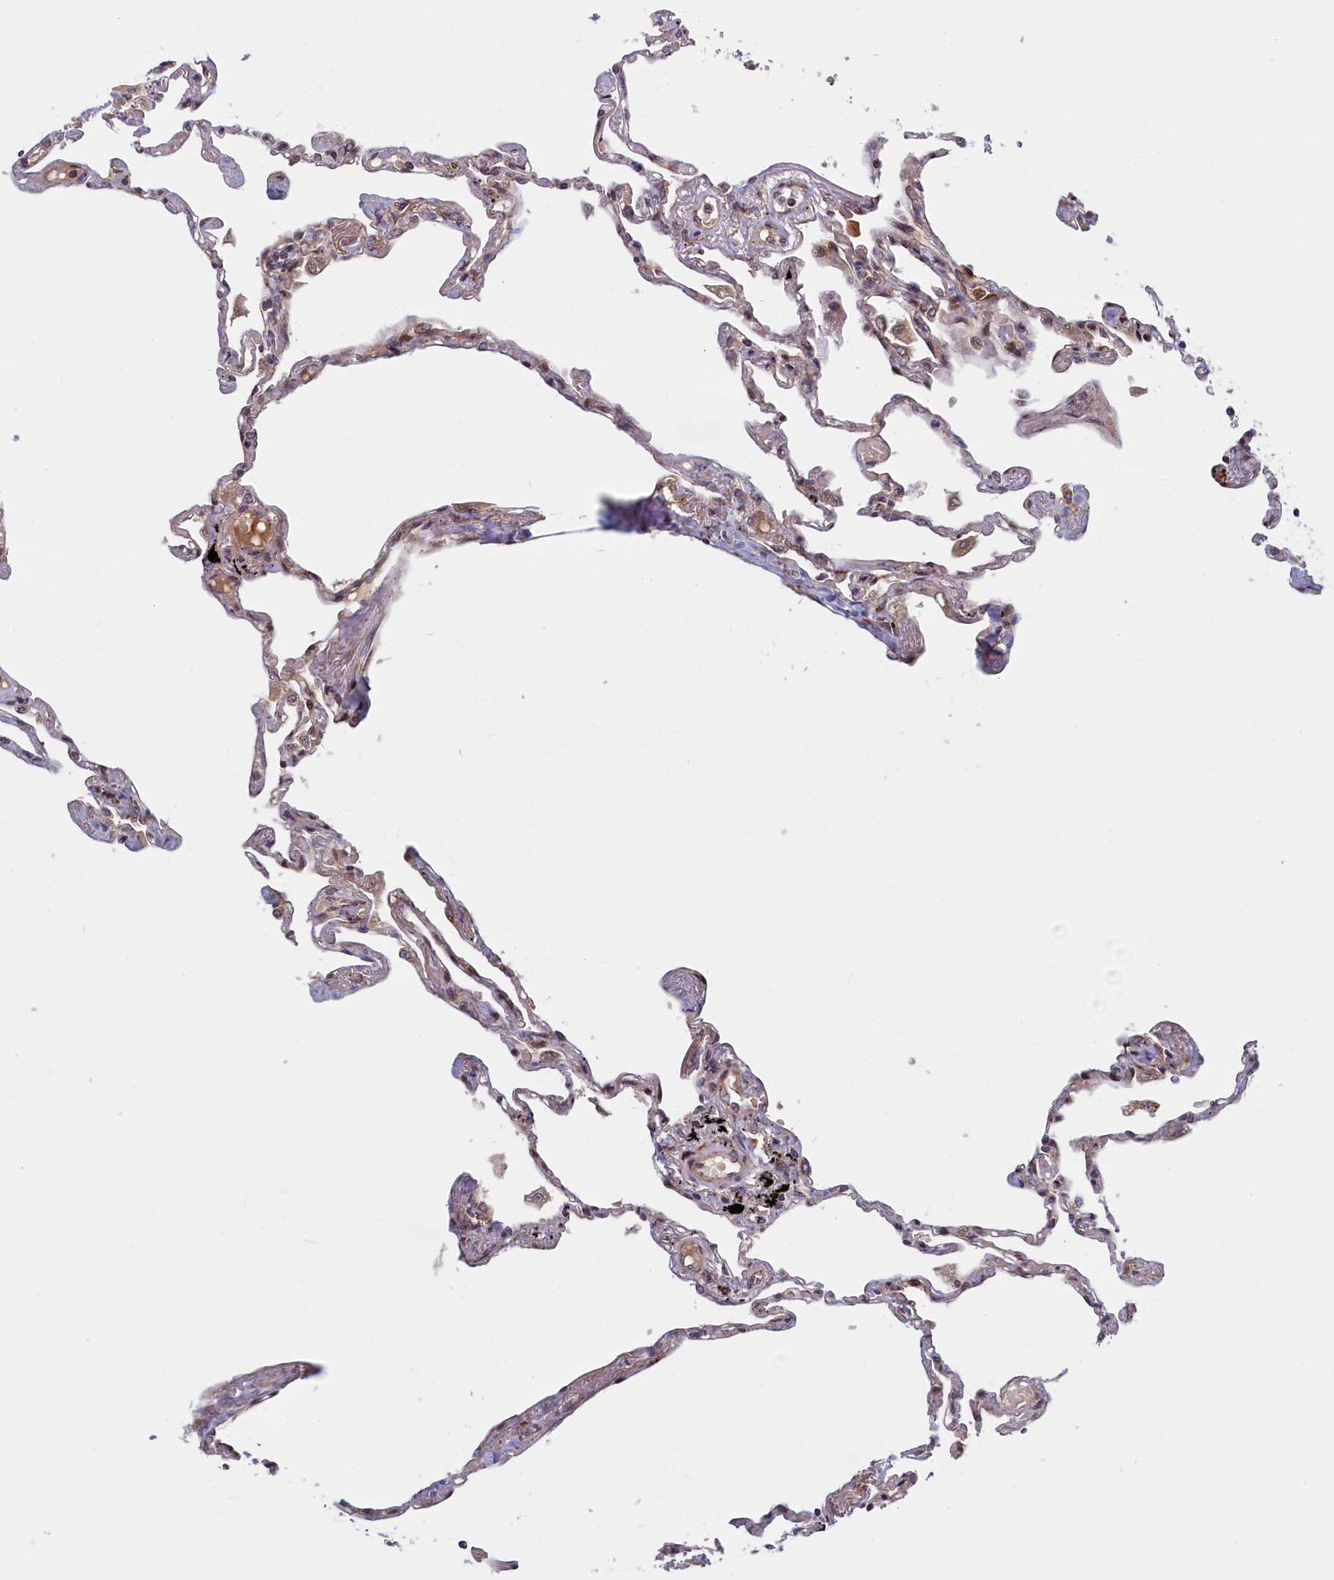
{"staining": {"intensity": "weak", "quantity": "<25%", "location": "cytoplasmic/membranous"}, "tissue": "lung", "cell_type": "Alveolar cells", "image_type": "normal", "snomed": [{"axis": "morphology", "description": "Normal tissue, NOS"}, {"axis": "topography", "description": "Lung"}], "caption": "Alveolar cells are negative for brown protein staining in normal lung. The staining was performed using DAB (3,3'-diaminobenzidine) to visualize the protein expression in brown, while the nuclei were stained in blue with hematoxylin (Magnification: 20x).", "gene": "PLA2G10", "patient": {"sex": "female", "age": 67}}